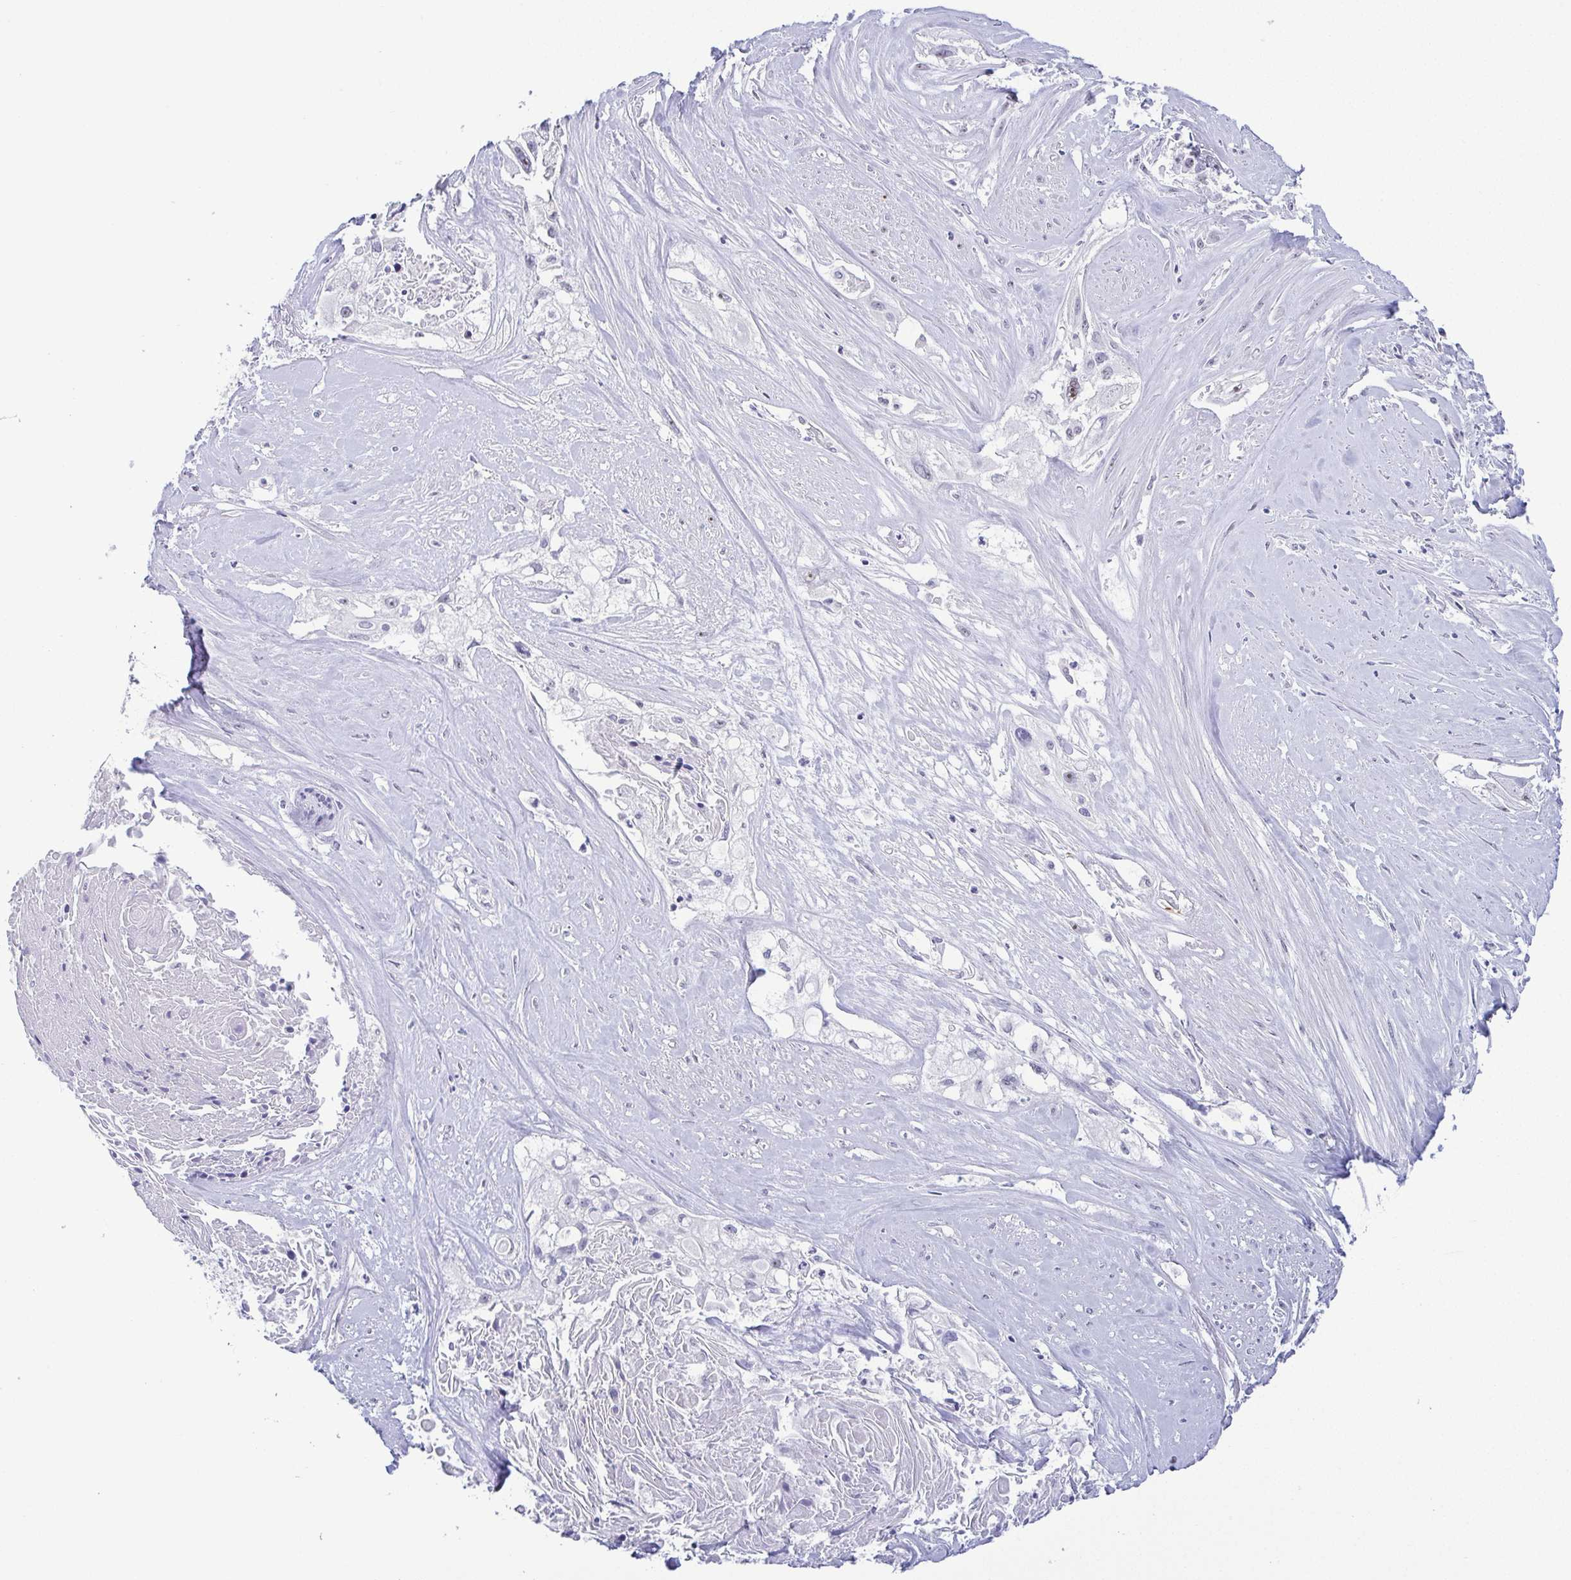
{"staining": {"intensity": "negative", "quantity": "none", "location": "none"}, "tissue": "cervical cancer", "cell_type": "Tumor cells", "image_type": "cancer", "snomed": [{"axis": "morphology", "description": "Squamous cell carcinoma, NOS"}, {"axis": "topography", "description": "Cervix"}], "caption": "There is no significant positivity in tumor cells of cervical squamous cell carcinoma.", "gene": "BZW1", "patient": {"sex": "female", "age": 49}}